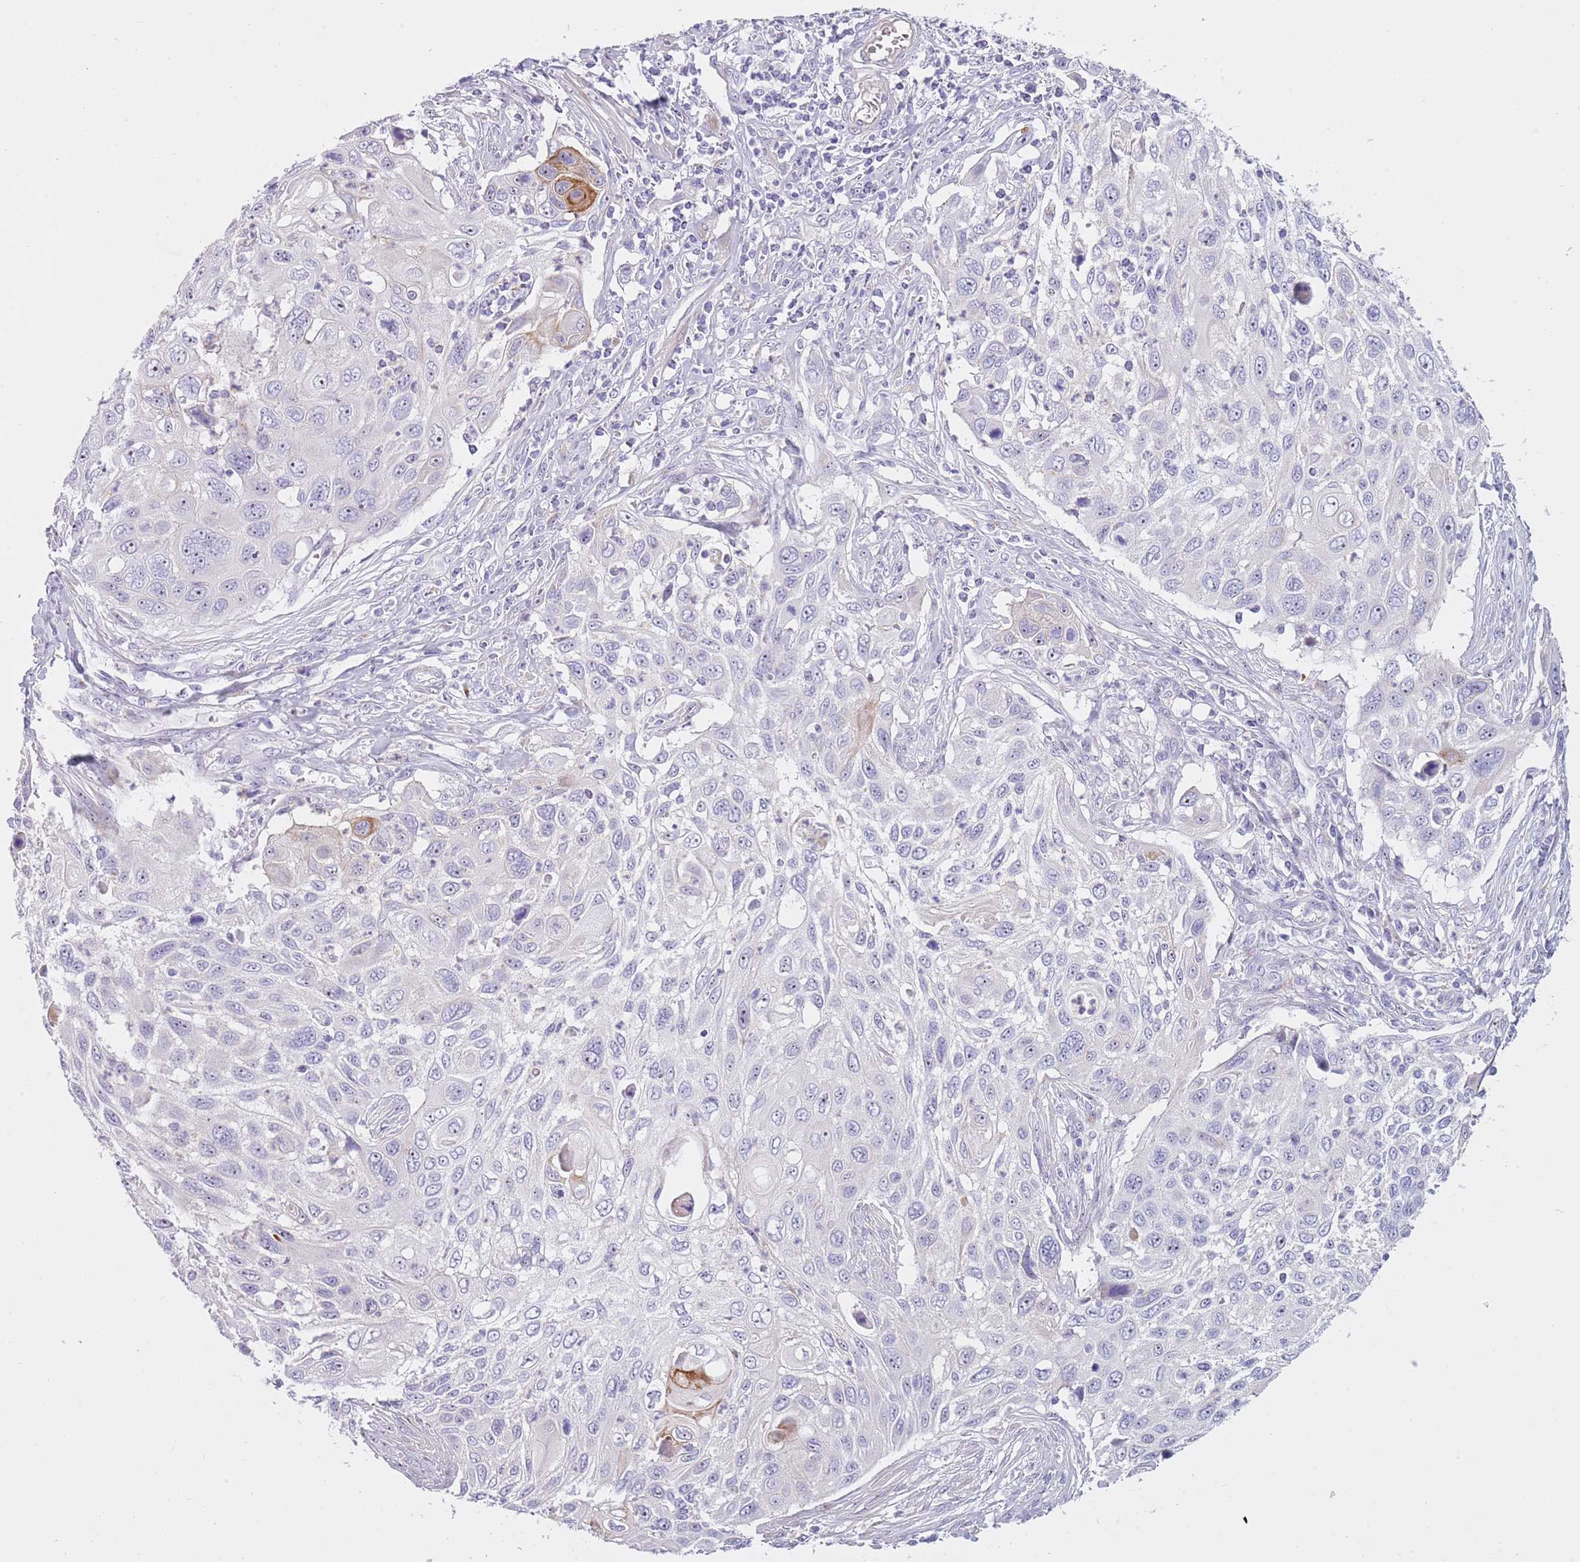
{"staining": {"intensity": "strong", "quantity": "<25%", "location": "cytoplasmic/membranous"}, "tissue": "cervical cancer", "cell_type": "Tumor cells", "image_type": "cancer", "snomed": [{"axis": "morphology", "description": "Squamous cell carcinoma, NOS"}, {"axis": "topography", "description": "Cervix"}], "caption": "A medium amount of strong cytoplasmic/membranous expression is seen in about <25% of tumor cells in squamous cell carcinoma (cervical) tissue. The protein is shown in brown color, while the nuclei are stained blue.", "gene": "NBPF6", "patient": {"sex": "female", "age": 70}}